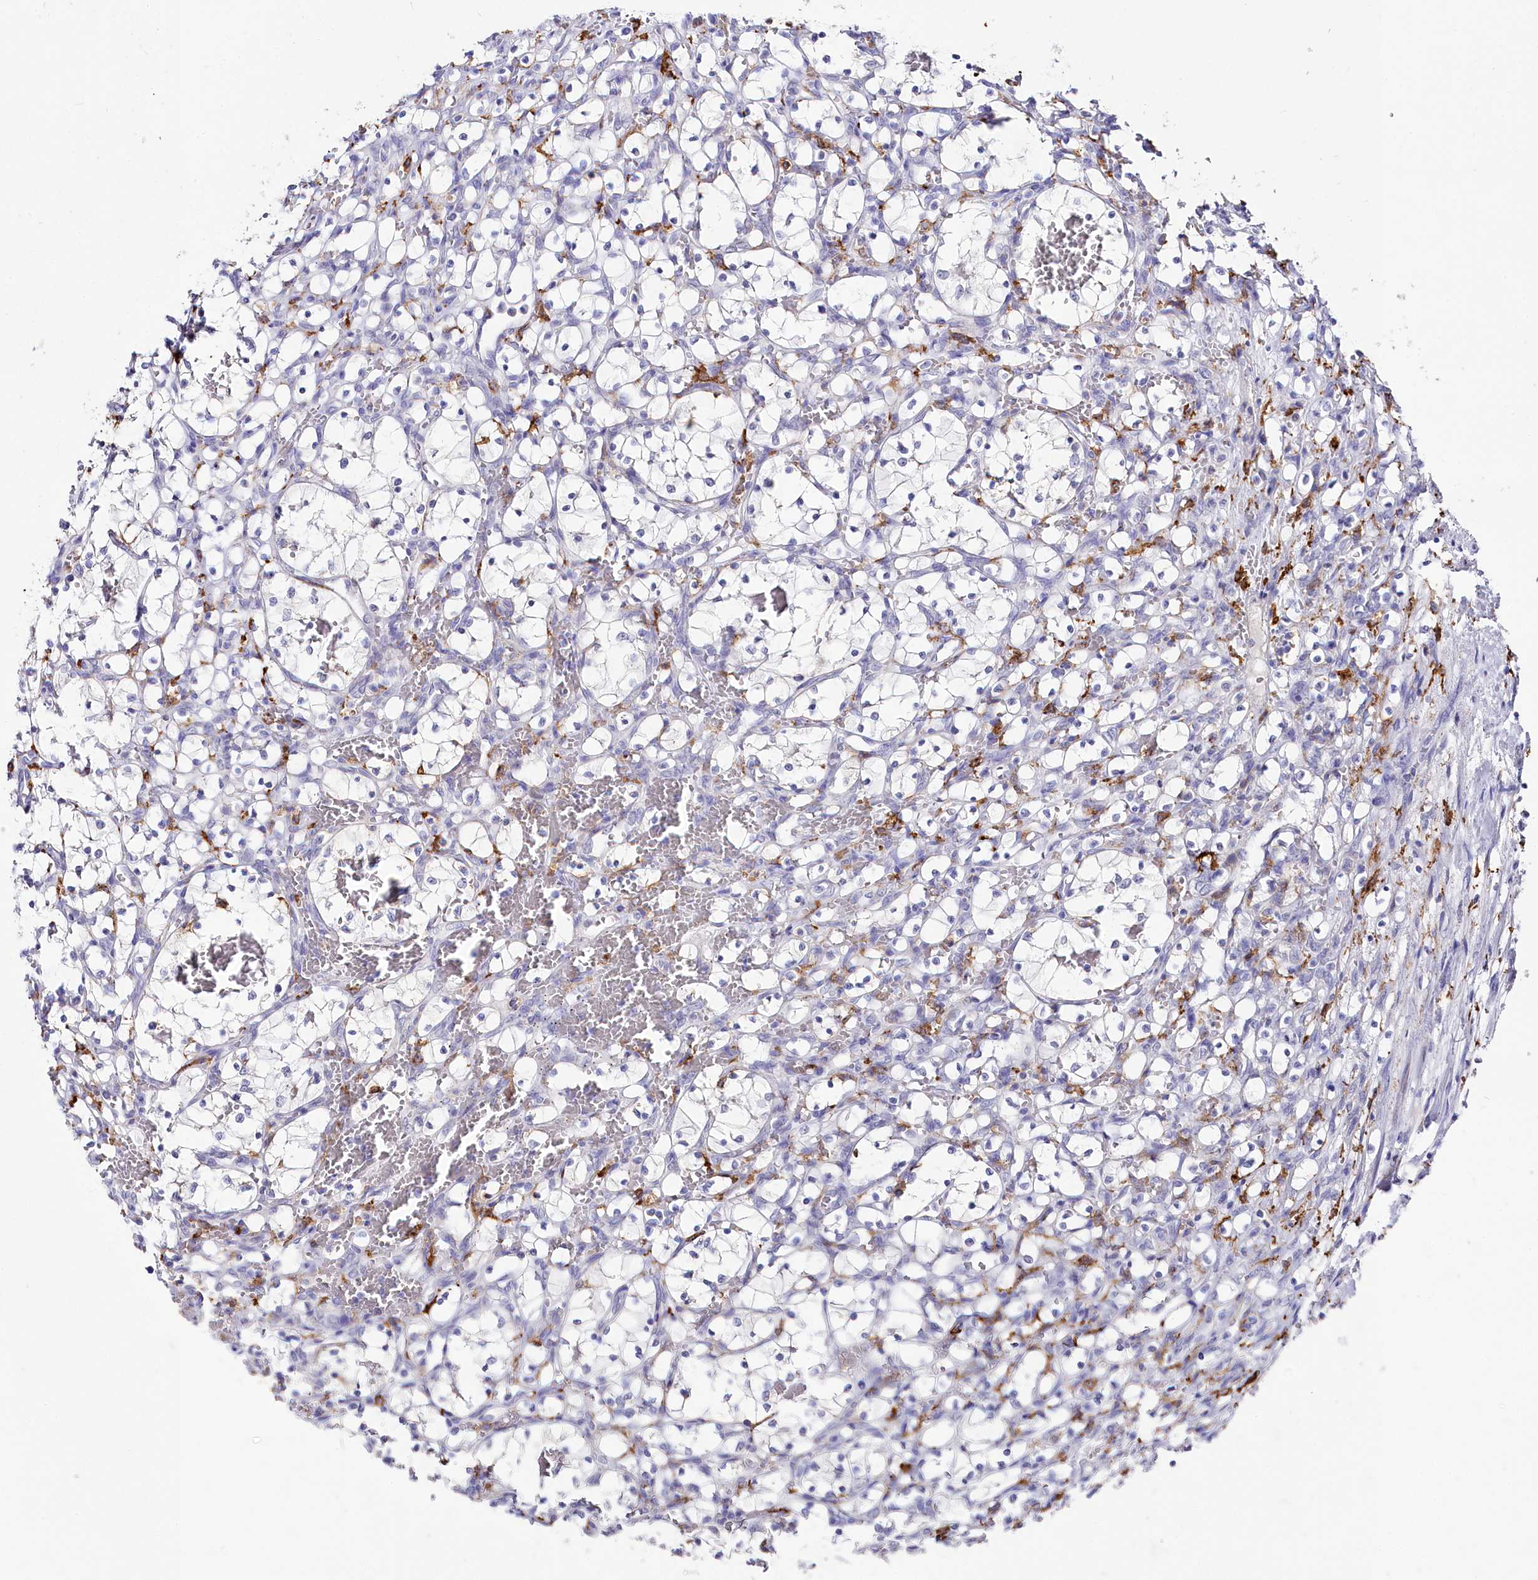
{"staining": {"intensity": "negative", "quantity": "none", "location": "none"}, "tissue": "renal cancer", "cell_type": "Tumor cells", "image_type": "cancer", "snomed": [{"axis": "morphology", "description": "Adenocarcinoma, NOS"}, {"axis": "topography", "description": "Kidney"}], "caption": "A micrograph of renal adenocarcinoma stained for a protein shows no brown staining in tumor cells.", "gene": "CLEC4M", "patient": {"sex": "female", "age": 69}}